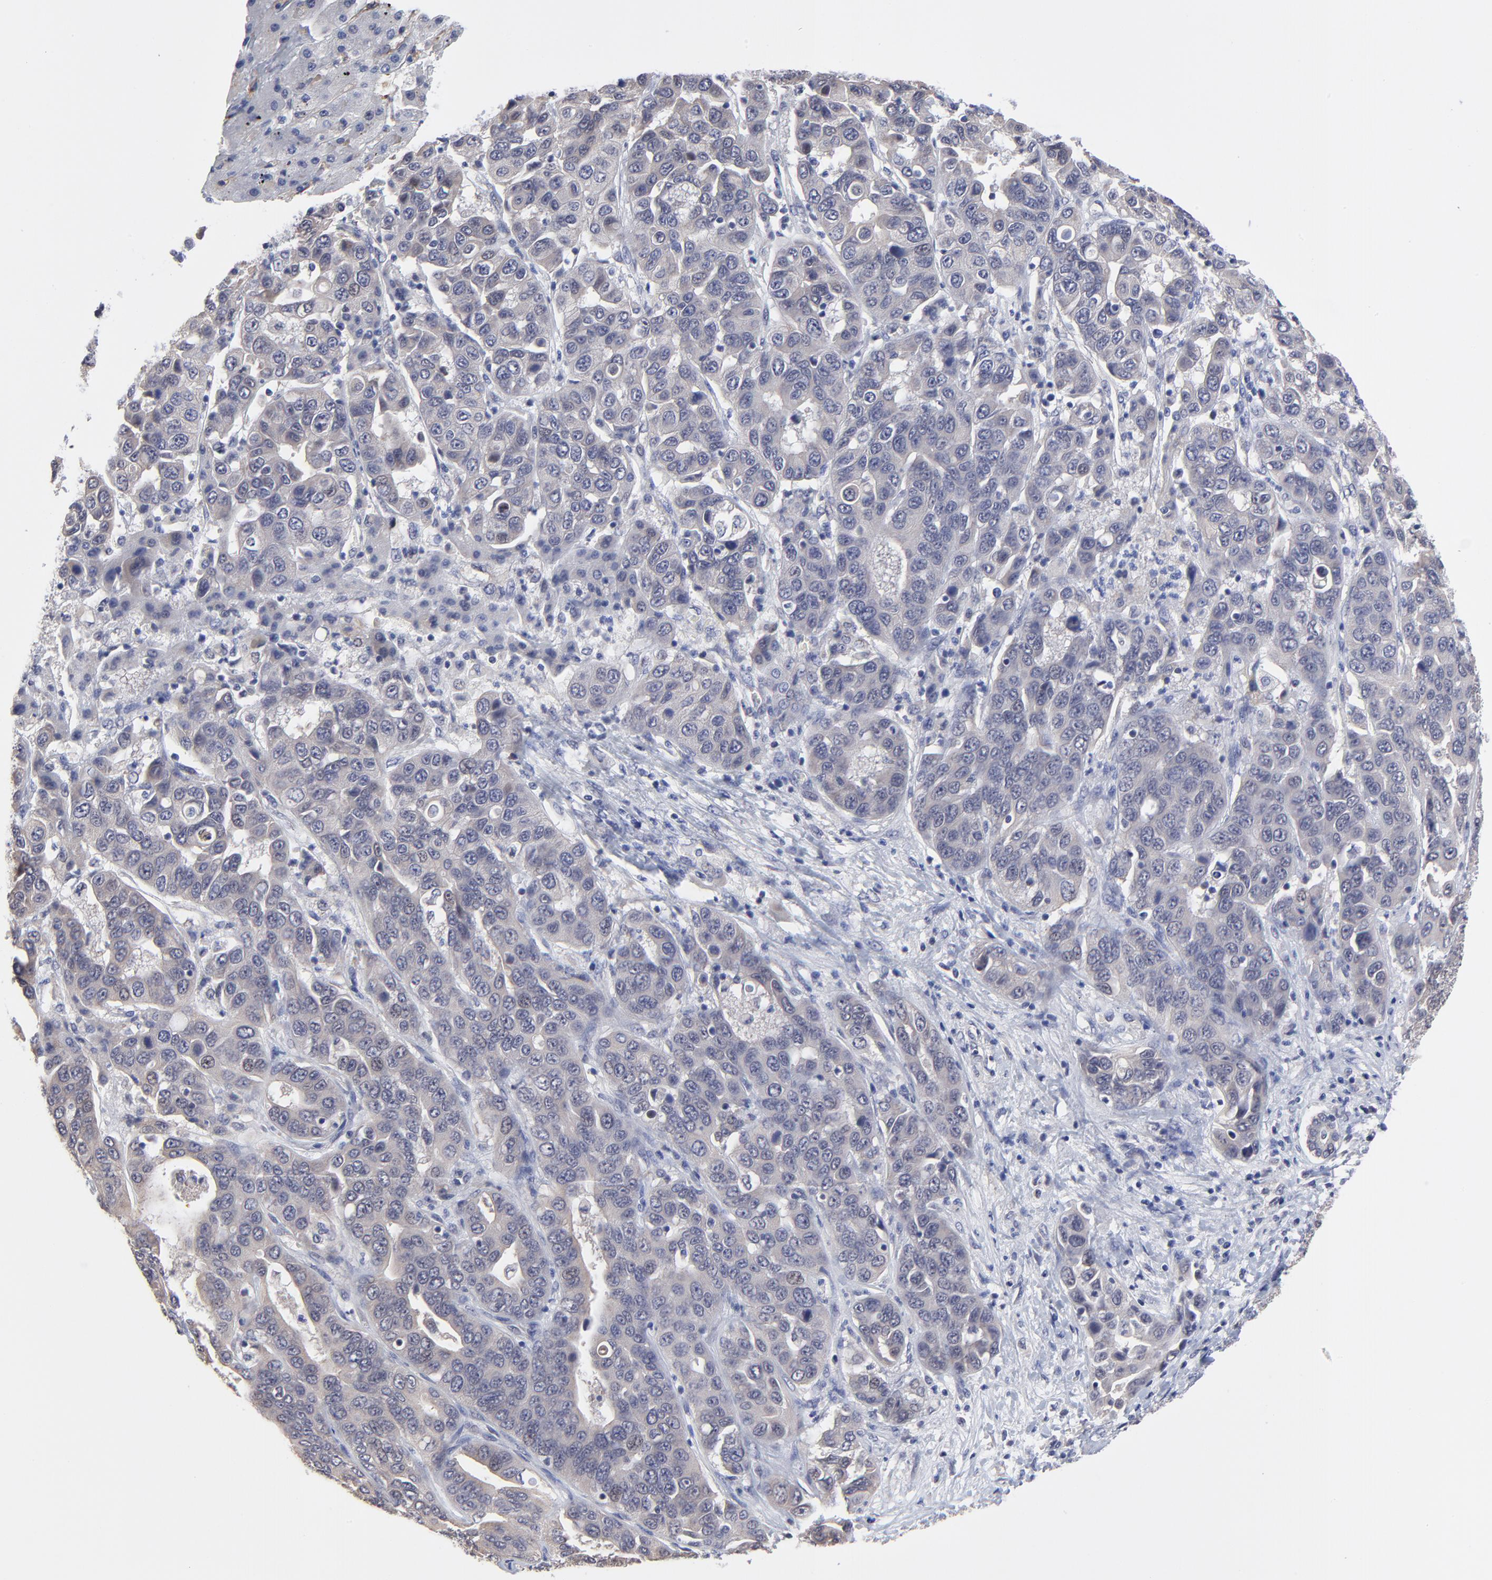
{"staining": {"intensity": "negative", "quantity": "none", "location": "none"}, "tissue": "liver cancer", "cell_type": "Tumor cells", "image_type": "cancer", "snomed": [{"axis": "morphology", "description": "Cholangiocarcinoma"}, {"axis": "topography", "description": "Liver"}], "caption": "Immunohistochemistry micrograph of human cholangiocarcinoma (liver) stained for a protein (brown), which exhibits no expression in tumor cells. (DAB immunohistochemistry with hematoxylin counter stain).", "gene": "FBXO8", "patient": {"sex": "female", "age": 52}}